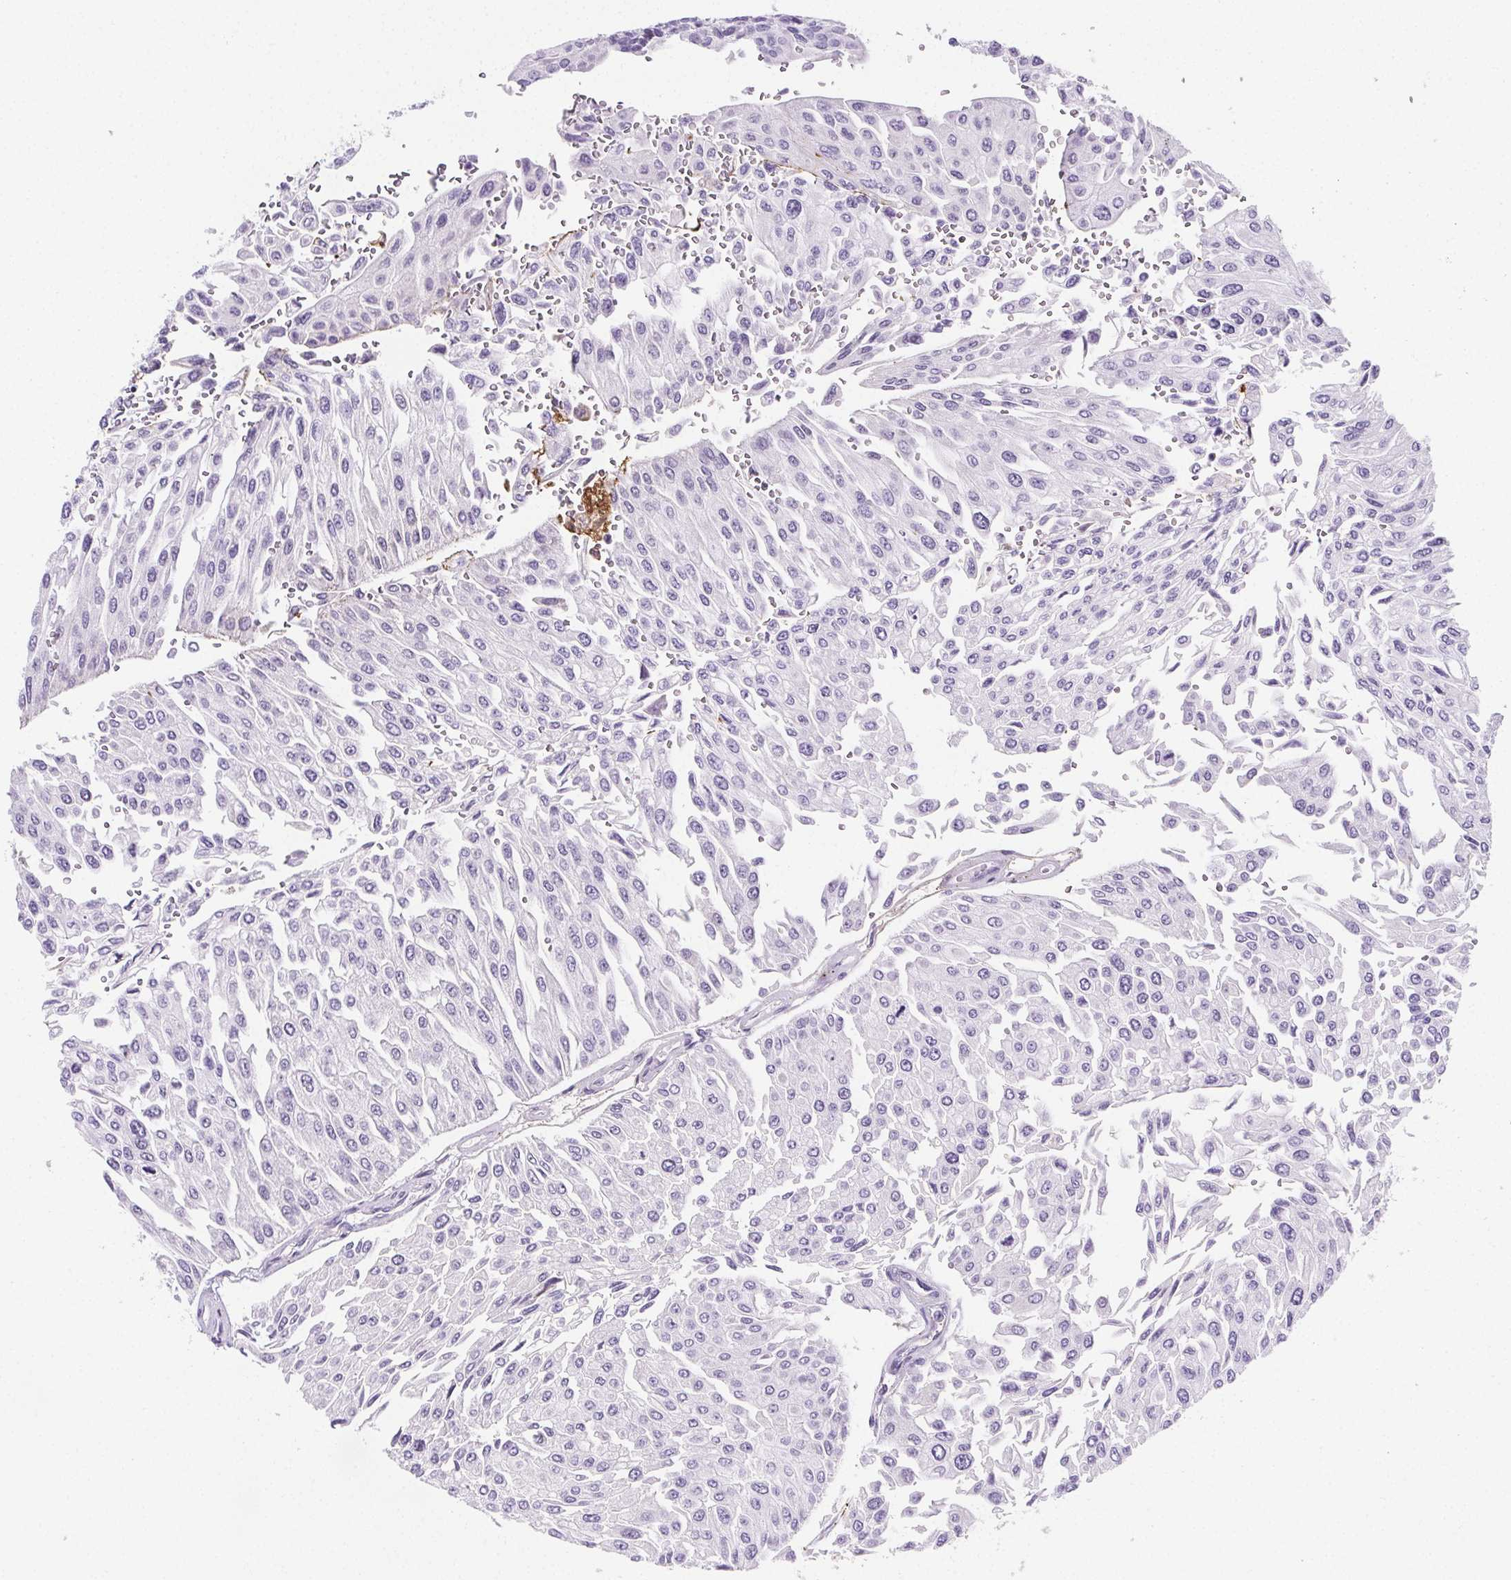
{"staining": {"intensity": "negative", "quantity": "none", "location": "none"}, "tissue": "urothelial cancer", "cell_type": "Tumor cells", "image_type": "cancer", "snomed": [{"axis": "morphology", "description": "Urothelial carcinoma, NOS"}, {"axis": "topography", "description": "Urinary bladder"}], "caption": "A histopathology image of human urothelial cancer is negative for staining in tumor cells. (Stains: DAB (3,3'-diaminobenzidine) IHC with hematoxylin counter stain, Microscopy: brightfield microscopy at high magnification).", "gene": "VTN", "patient": {"sex": "male", "age": 67}}